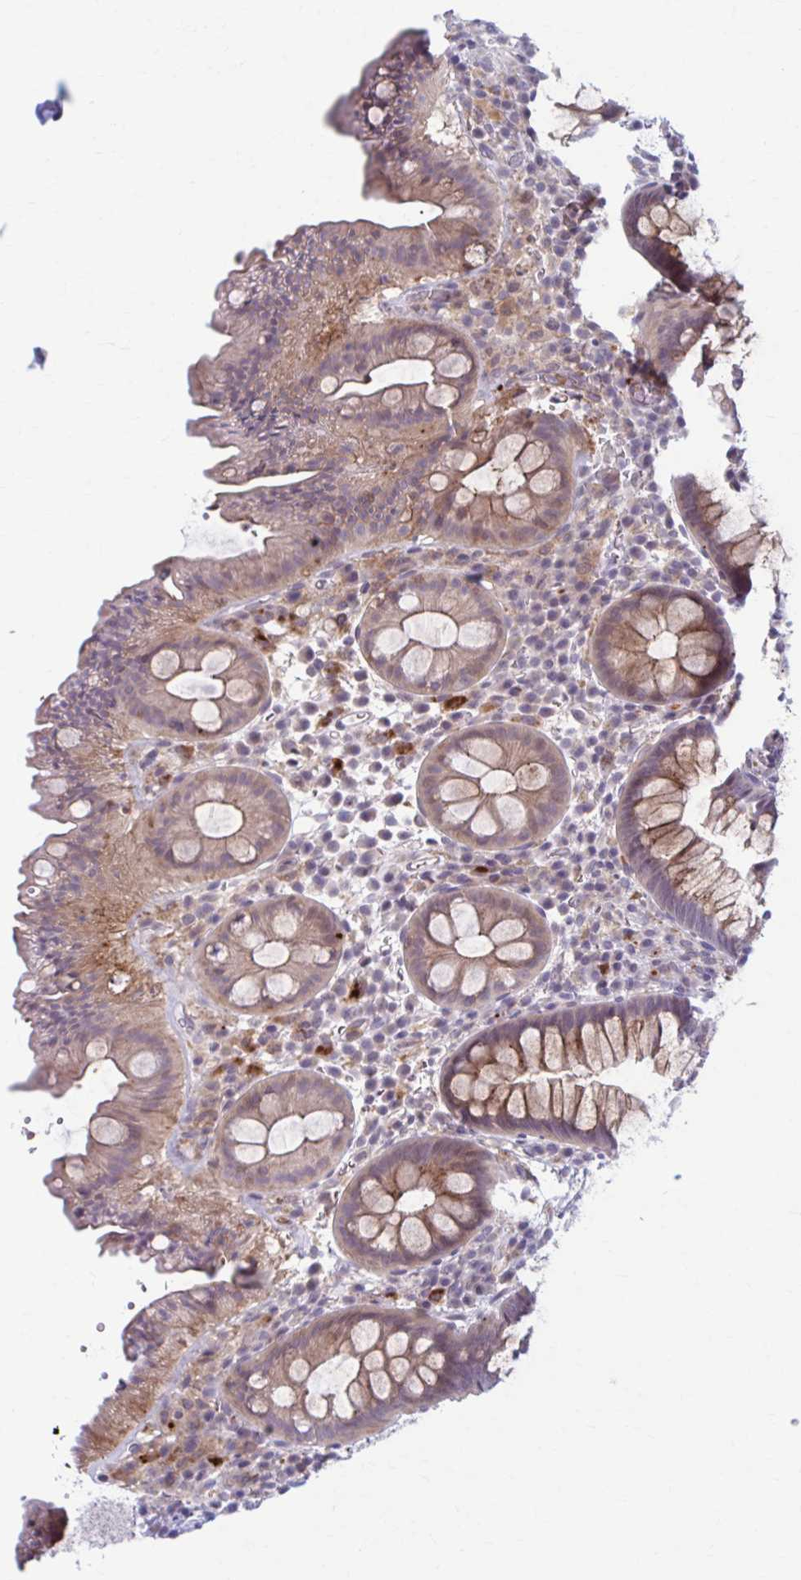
{"staining": {"intensity": "moderate", "quantity": ">75%", "location": "cytoplasmic/membranous"}, "tissue": "rectum", "cell_type": "Glandular cells", "image_type": "normal", "snomed": [{"axis": "morphology", "description": "Normal tissue, NOS"}, {"axis": "topography", "description": "Rectum"}], "caption": "Immunohistochemistry of normal human rectum reveals medium levels of moderate cytoplasmic/membranous expression in about >75% of glandular cells.", "gene": "ADAT3", "patient": {"sex": "female", "age": 69}}